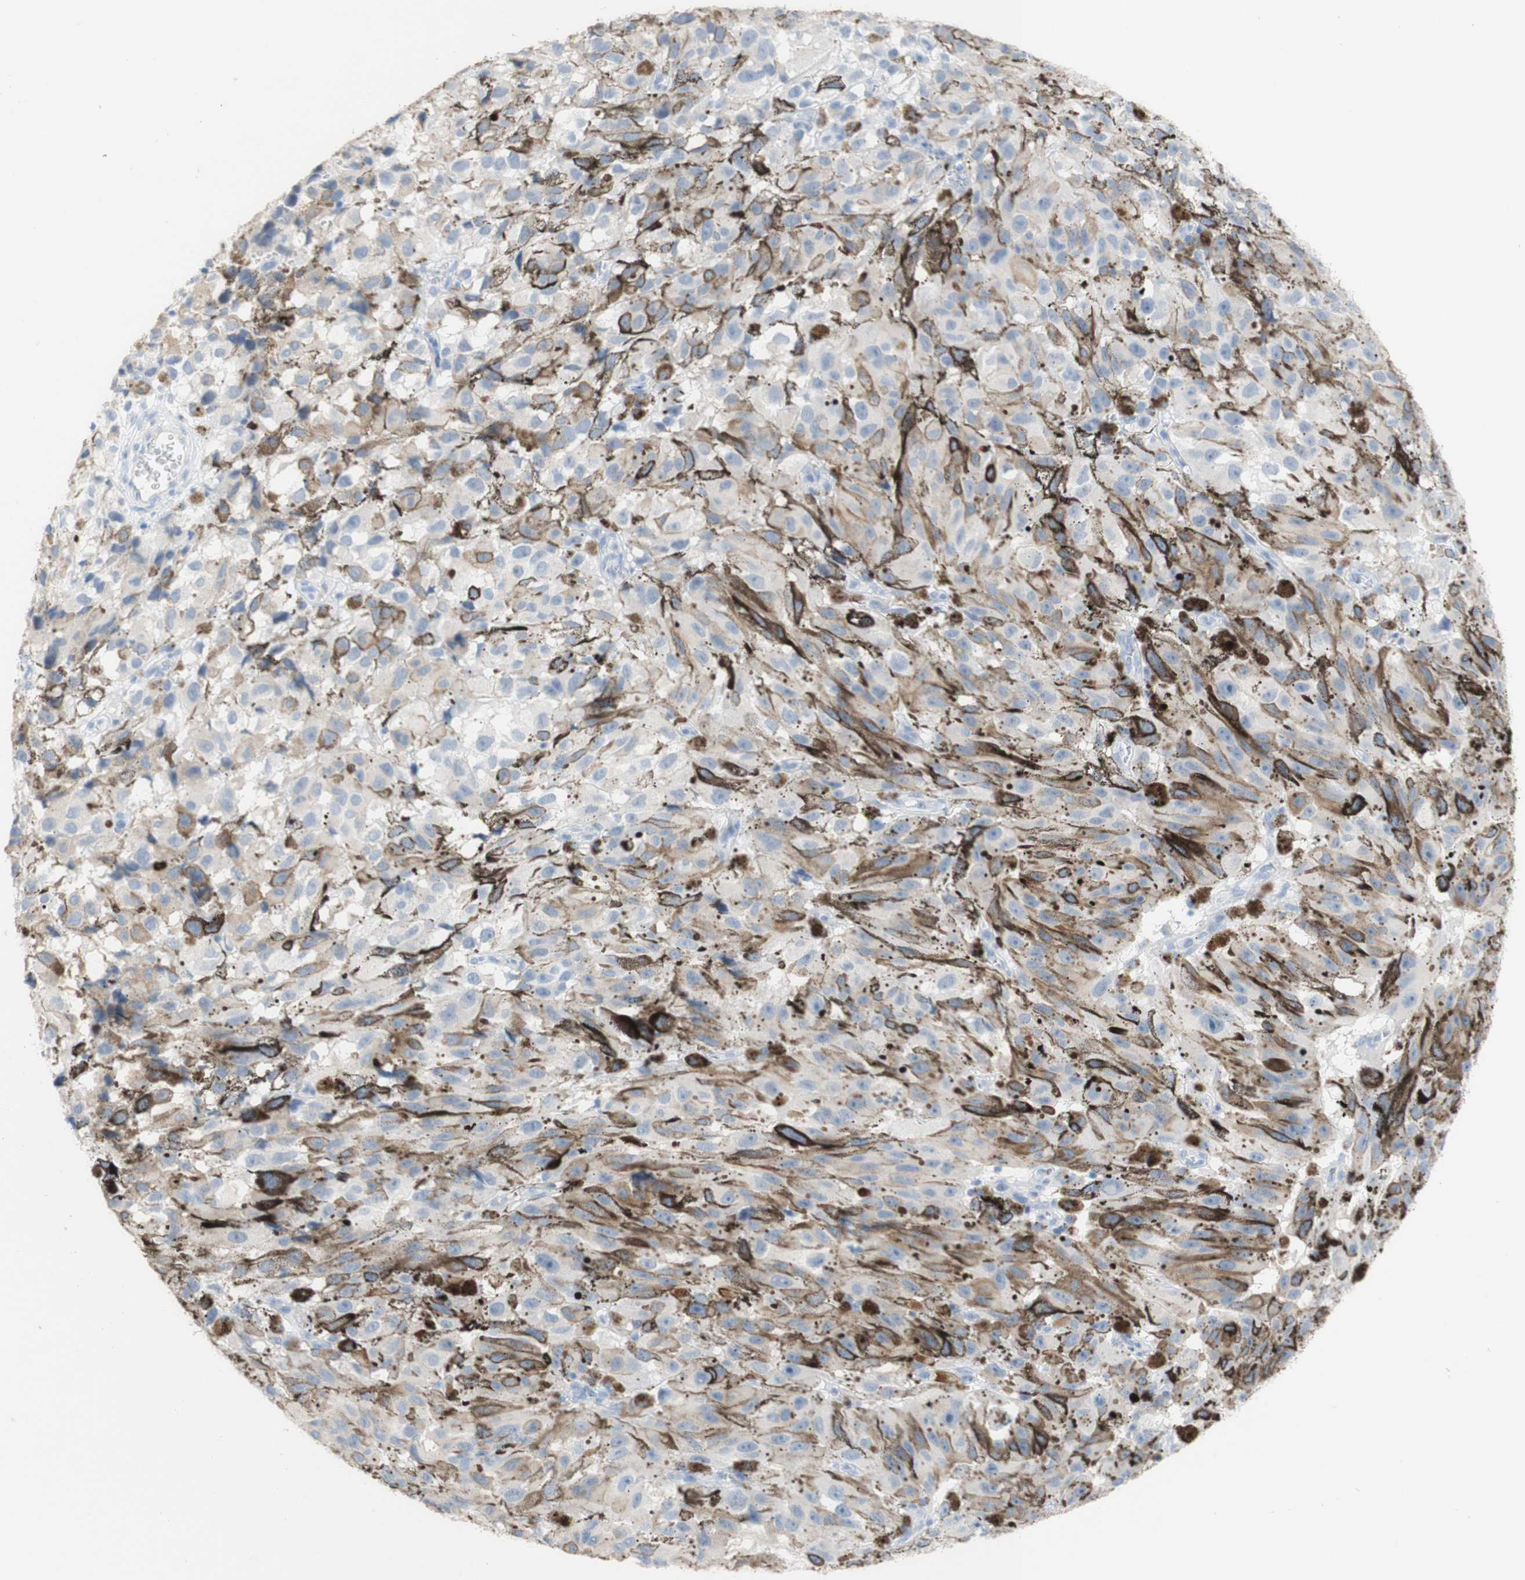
{"staining": {"intensity": "weak", "quantity": "<25%", "location": "cytoplasmic/membranous"}, "tissue": "melanoma", "cell_type": "Tumor cells", "image_type": "cancer", "snomed": [{"axis": "morphology", "description": "Malignant melanoma, NOS"}, {"axis": "topography", "description": "Skin"}], "caption": "A high-resolution histopathology image shows immunohistochemistry staining of melanoma, which demonstrates no significant positivity in tumor cells.", "gene": "DSC2", "patient": {"sex": "female", "age": 104}}